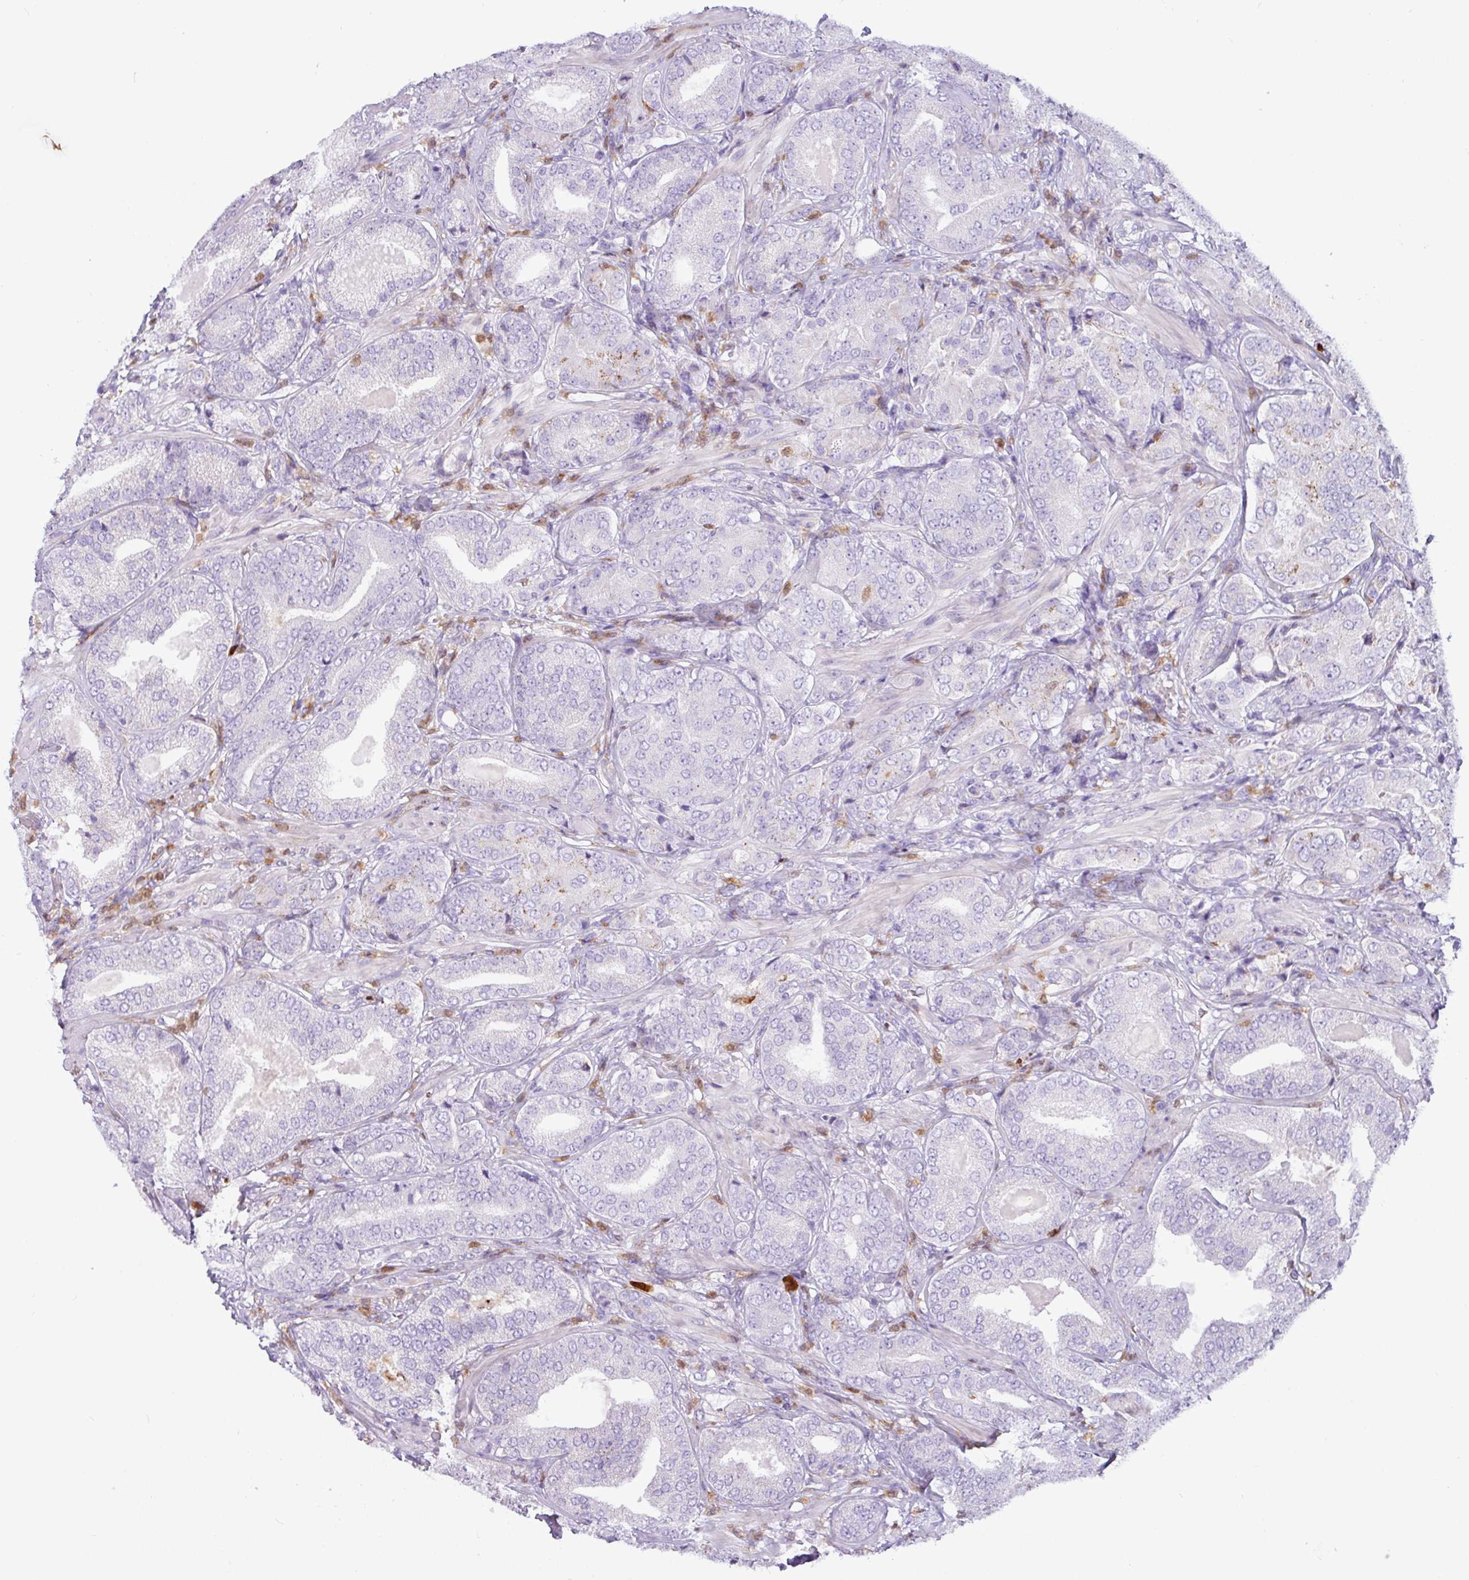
{"staining": {"intensity": "negative", "quantity": "none", "location": "none"}, "tissue": "prostate cancer", "cell_type": "Tumor cells", "image_type": "cancer", "snomed": [{"axis": "morphology", "description": "Adenocarcinoma, High grade"}, {"axis": "topography", "description": "Prostate"}], "caption": "This is an IHC photomicrograph of human prostate cancer. There is no expression in tumor cells.", "gene": "SH2D3C", "patient": {"sex": "male", "age": 63}}